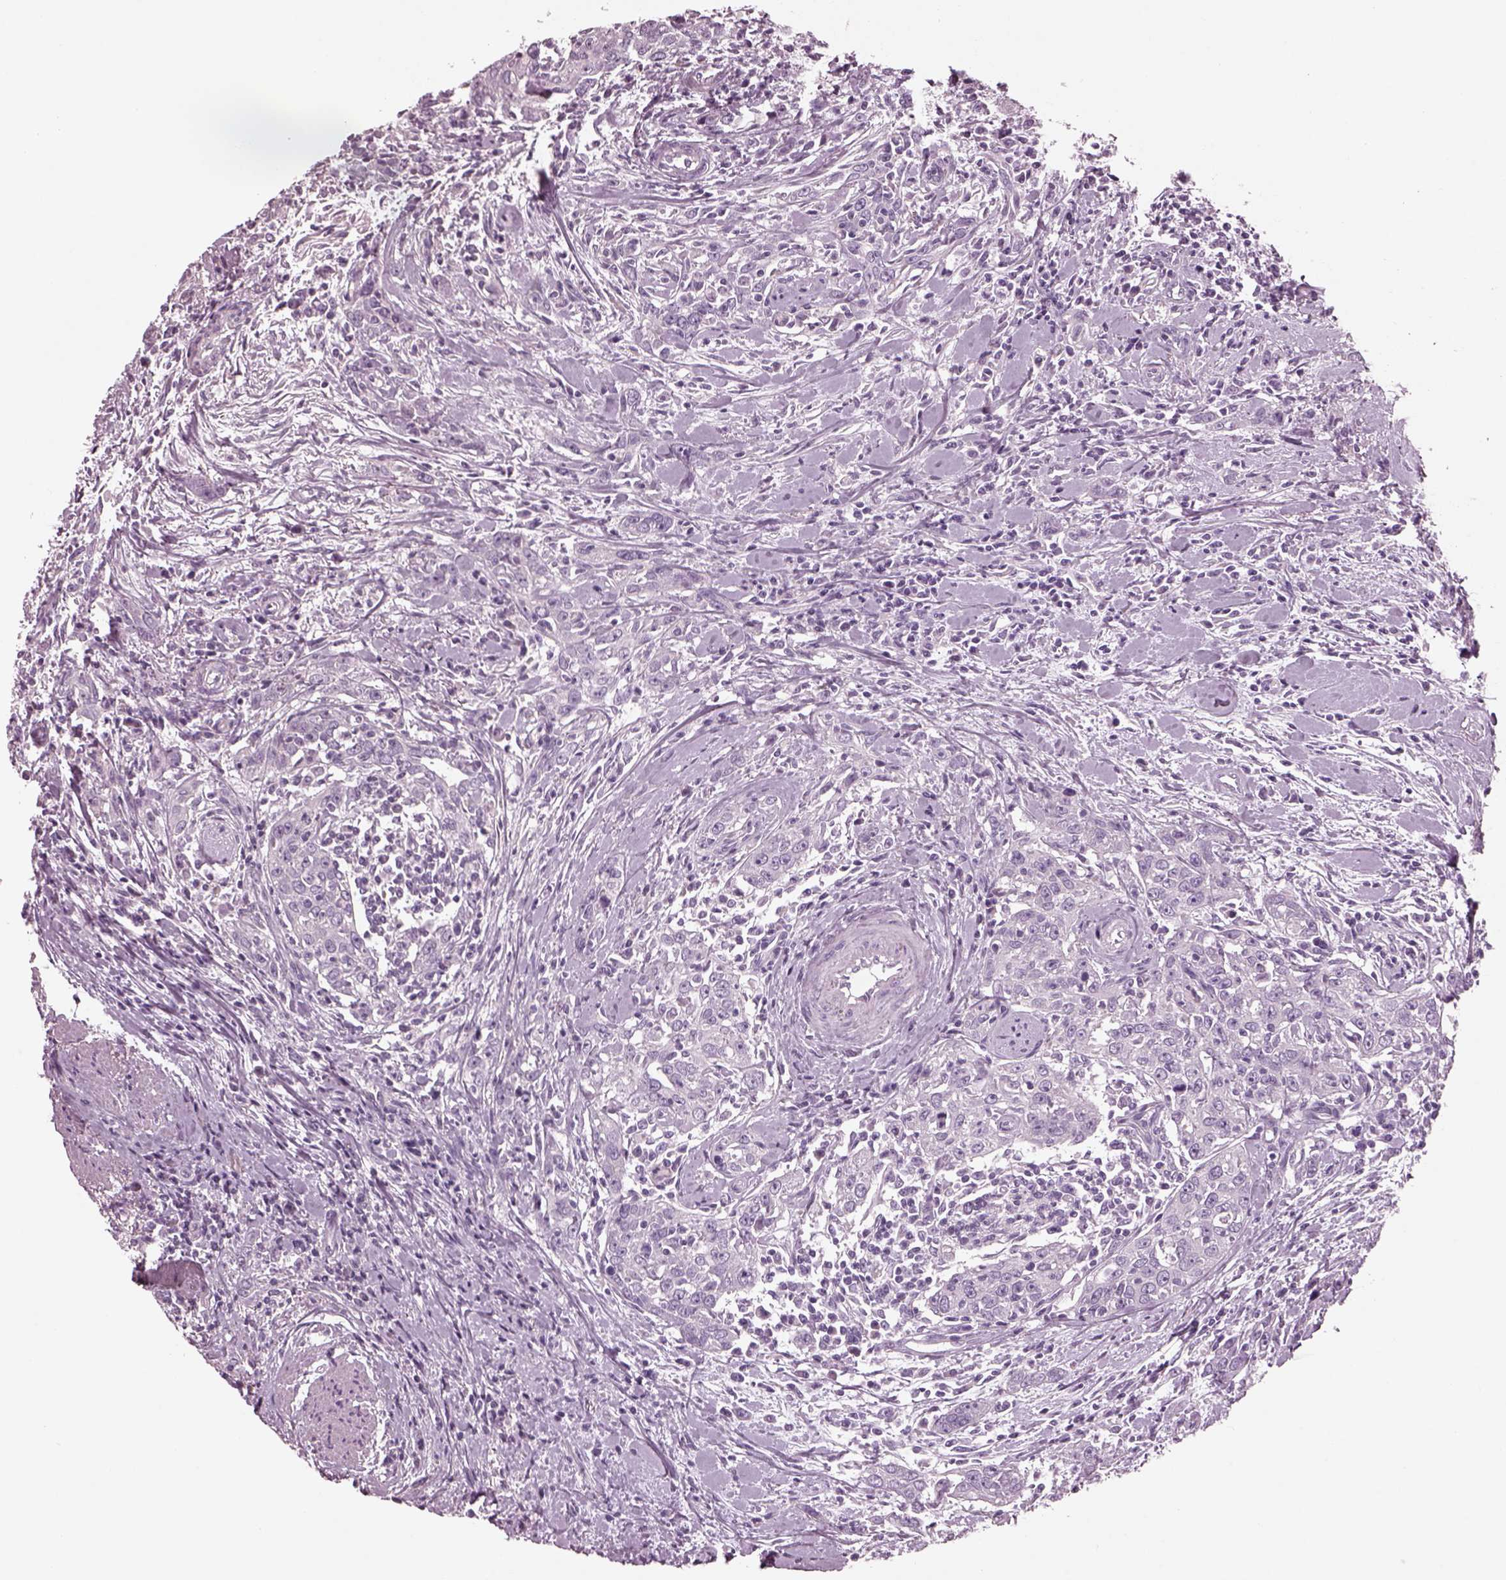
{"staining": {"intensity": "negative", "quantity": "none", "location": "none"}, "tissue": "urothelial cancer", "cell_type": "Tumor cells", "image_type": "cancer", "snomed": [{"axis": "morphology", "description": "Urothelial carcinoma, High grade"}, {"axis": "topography", "description": "Urinary bladder"}], "caption": "Immunohistochemical staining of human urothelial cancer shows no significant staining in tumor cells.", "gene": "AP4M1", "patient": {"sex": "male", "age": 83}}